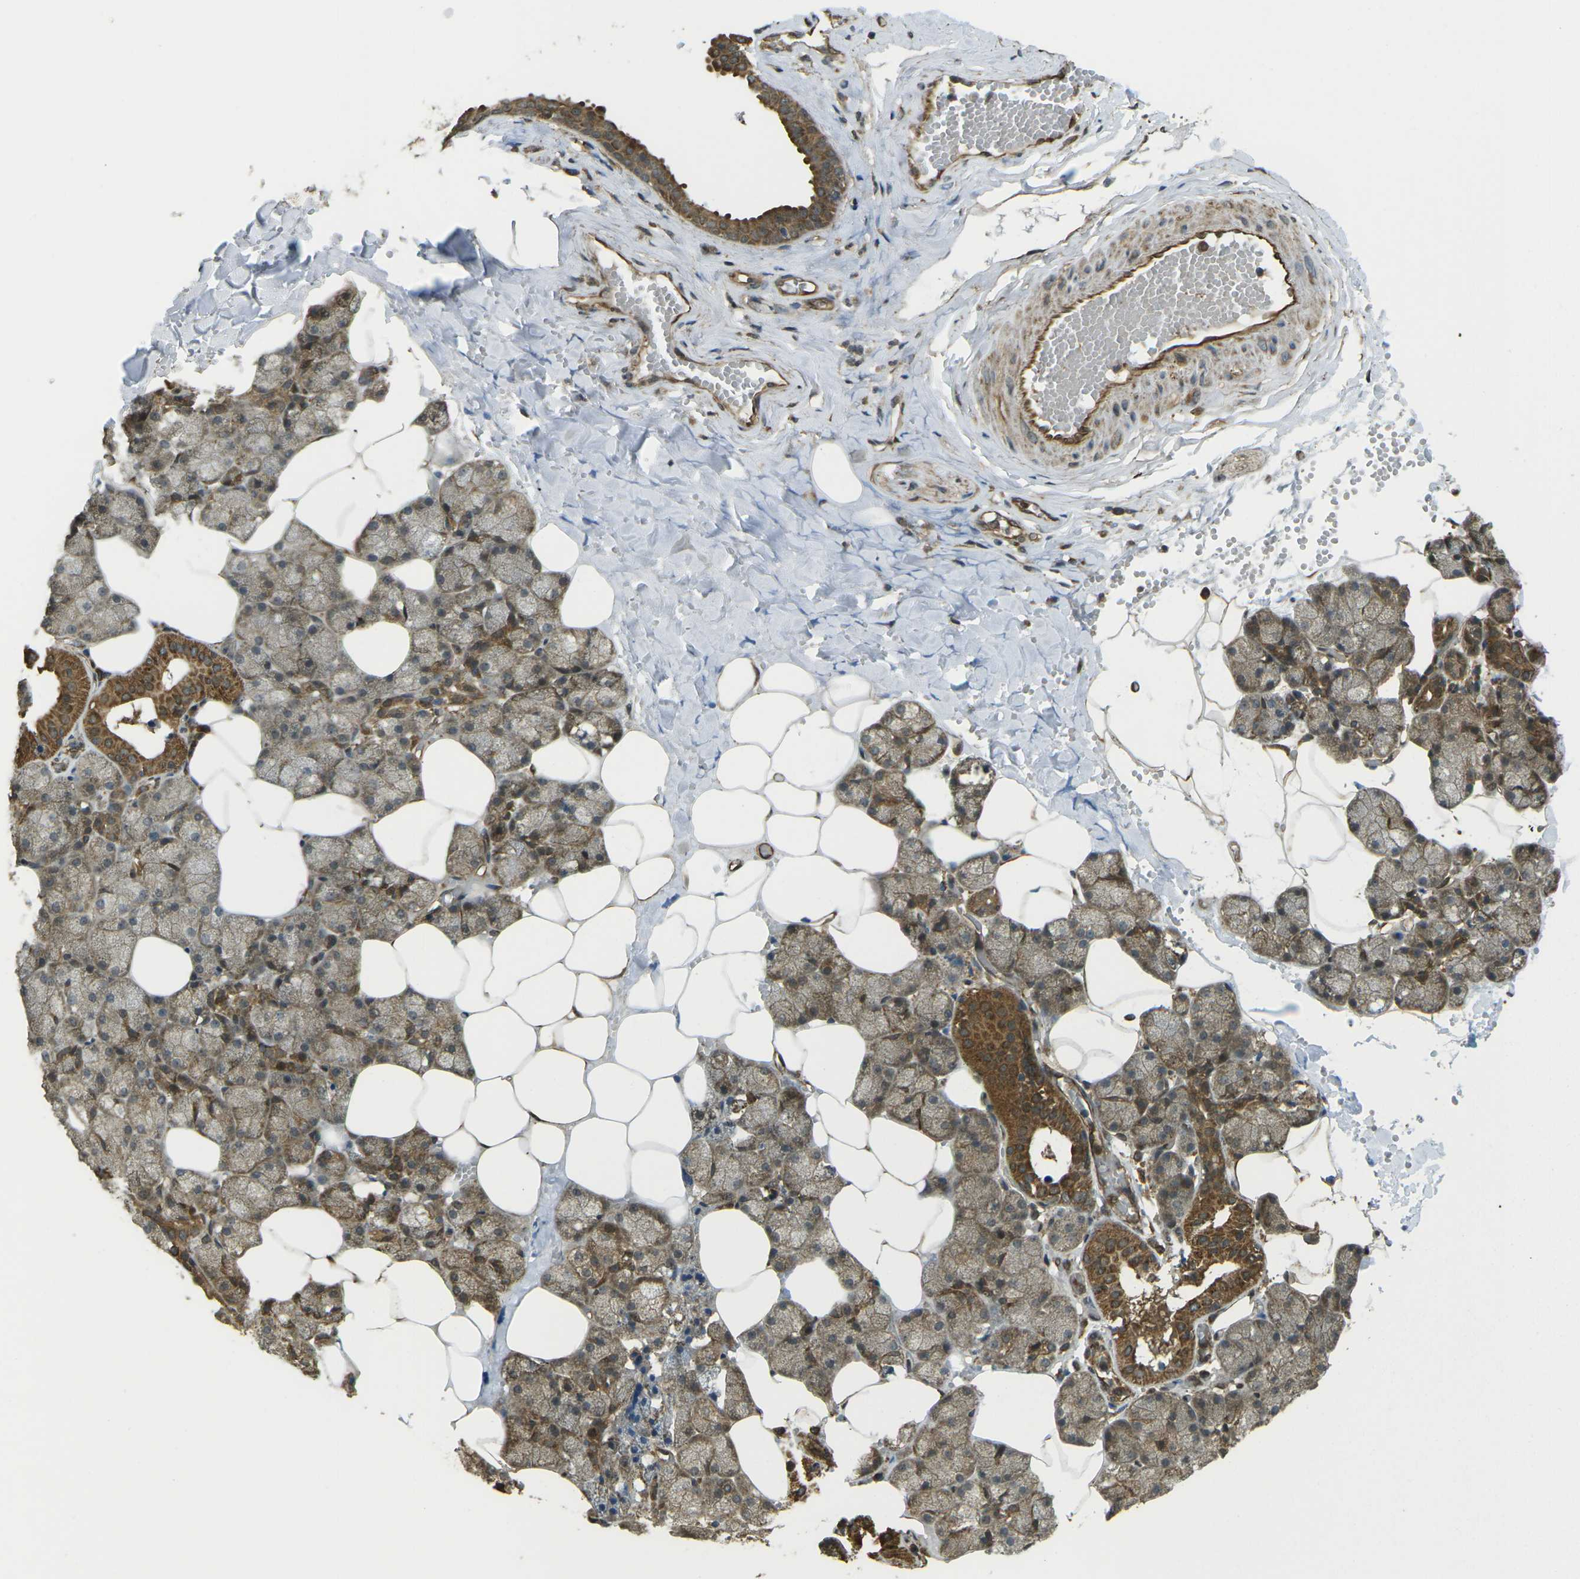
{"staining": {"intensity": "strong", "quantity": ">75%", "location": "cytoplasmic/membranous"}, "tissue": "salivary gland", "cell_type": "Glandular cells", "image_type": "normal", "snomed": [{"axis": "morphology", "description": "Normal tissue, NOS"}, {"axis": "topography", "description": "Salivary gland"}], "caption": "IHC (DAB (3,3'-diaminobenzidine)) staining of benign salivary gland shows strong cytoplasmic/membranous protein expression in about >75% of glandular cells.", "gene": "CHMP3", "patient": {"sex": "male", "age": 62}}